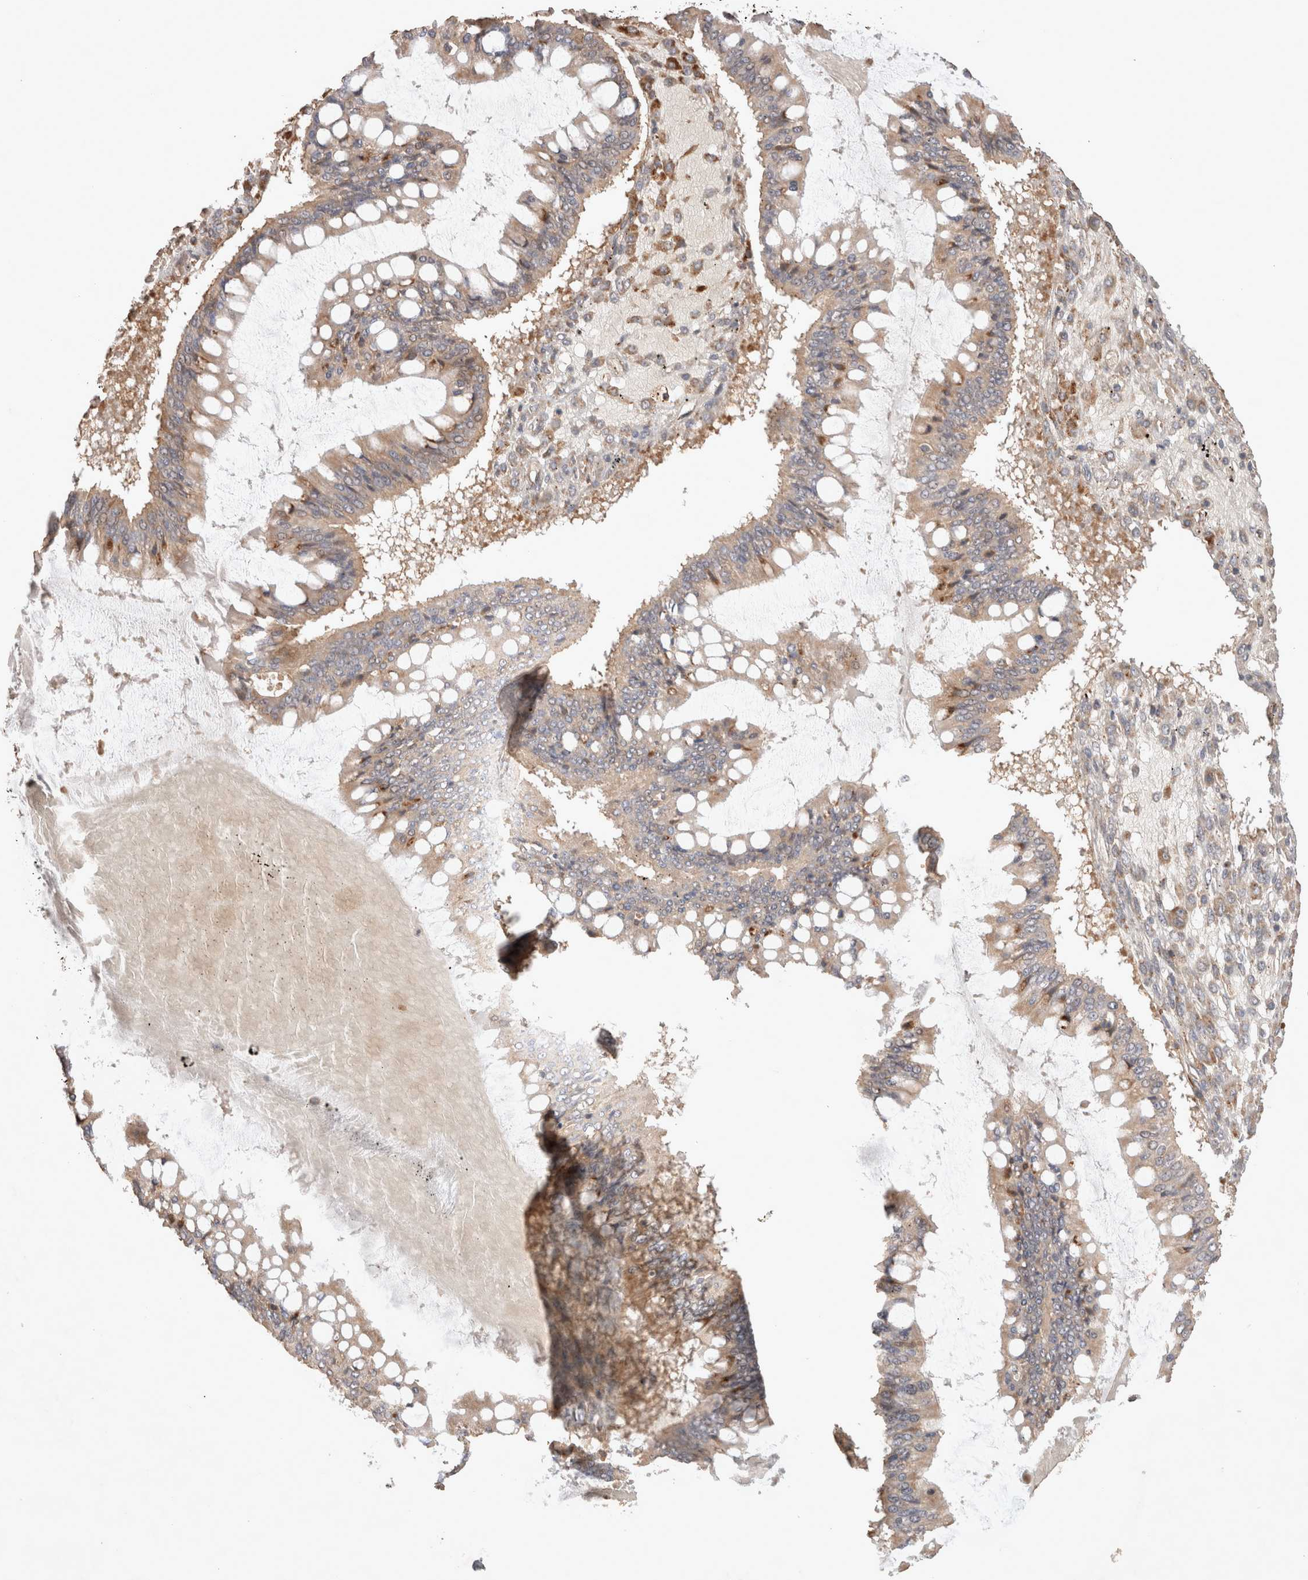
{"staining": {"intensity": "weak", "quantity": ">75%", "location": "cytoplasmic/membranous"}, "tissue": "ovarian cancer", "cell_type": "Tumor cells", "image_type": "cancer", "snomed": [{"axis": "morphology", "description": "Cystadenocarcinoma, mucinous, NOS"}, {"axis": "topography", "description": "Ovary"}], "caption": "Immunohistochemical staining of ovarian mucinous cystadenocarcinoma exhibits low levels of weak cytoplasmic/membranous expression in about >75% of tumor cells. (brown staining indicates protein expression, while blue staining denotes nuclei).", "gene": "HROB", "patient": {"sex": "female", "age": 73}}